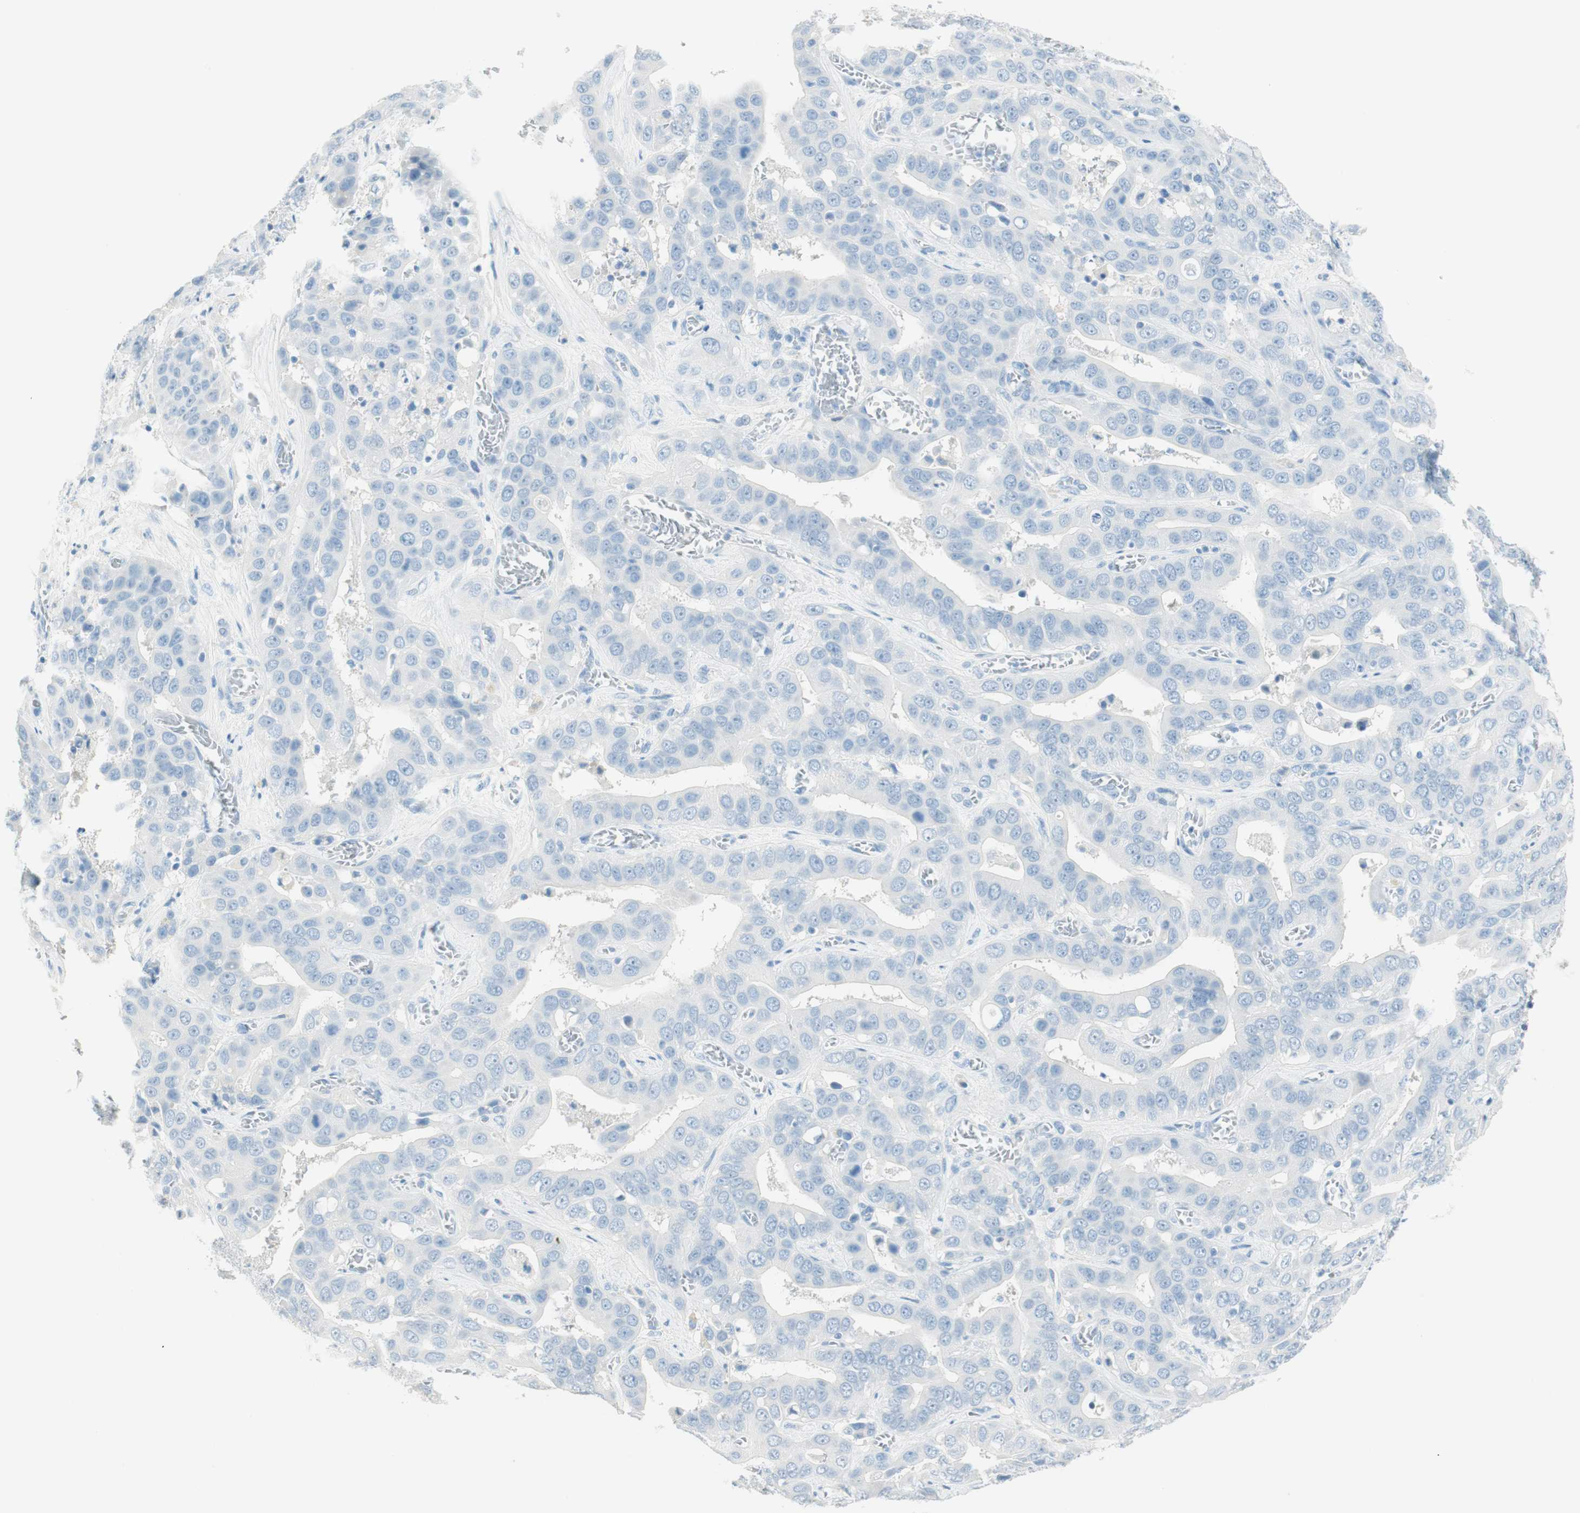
{"staining": {"intensity": "negative", "quantity": "none", "location": "none"}, "tissue": "liver cancer", "cell_type": "Tumor cells", "image_type": "cancer", "snomed": [{"axis": "morphology", "description": "Cholangiocarcinoma"}, {"axis": "topography", "description": "Liver"}], "caption": "Protein analysis of liver cancer (cholangiocarcinoma) shows no significant expression in tumor cells. (Brightfield microscopy of DAB (3,3'-diaminobenzidine) immunohistochemistry (IHC) at high magnification).", "gene": "TNFRSF13C", "patient": {"sex": "female", "age": 52}}